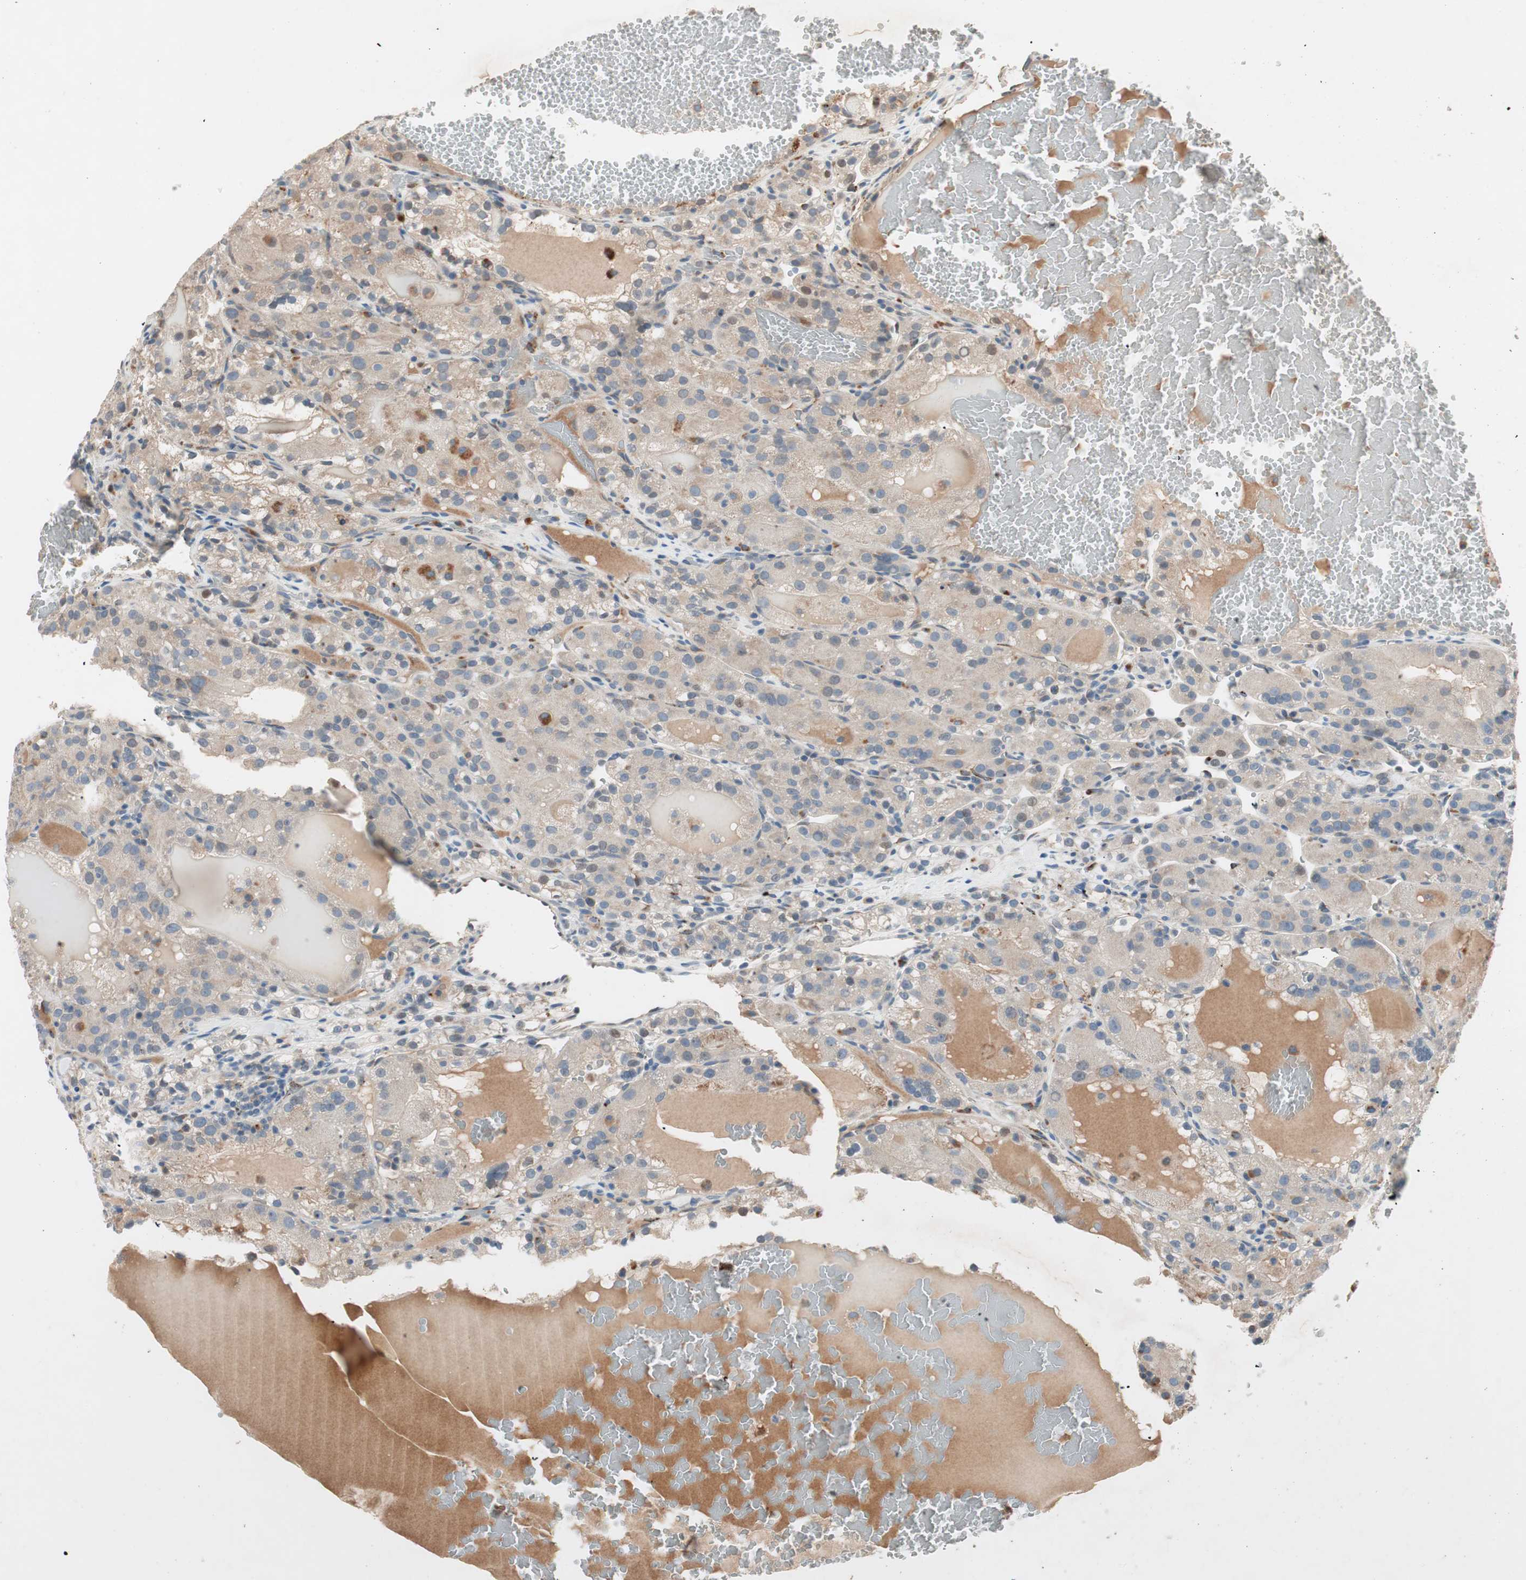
{"staining": {"intensity": "weak", "quantity": "25%-75%", "location": "cytoplasmic/membranous"}, "tissue": "renal cancer", "cell_type": "Tumor cells", "image_type": "cancer", "snomed": [{"axis": "morphology", "description": "Normal tissue, NOS"}, {"axis": "morphology", "description": "Adenocarcinoma, NOS"}, {"axis": "topography", "description": "Kidney"}], "caption": "IHC (DAB) staining of renal cancer (adenocarcinoma) shows weak cytoplasmic/membranous protein positivity in approximately 25%-75% of tumor cells. The staining was performed using DAB, with brown indicating positive protein expression. Nuclei are stained blue with hematoxylin.", "gene": "FGFR4", "patient": {"sex": "male", "age": 61}}